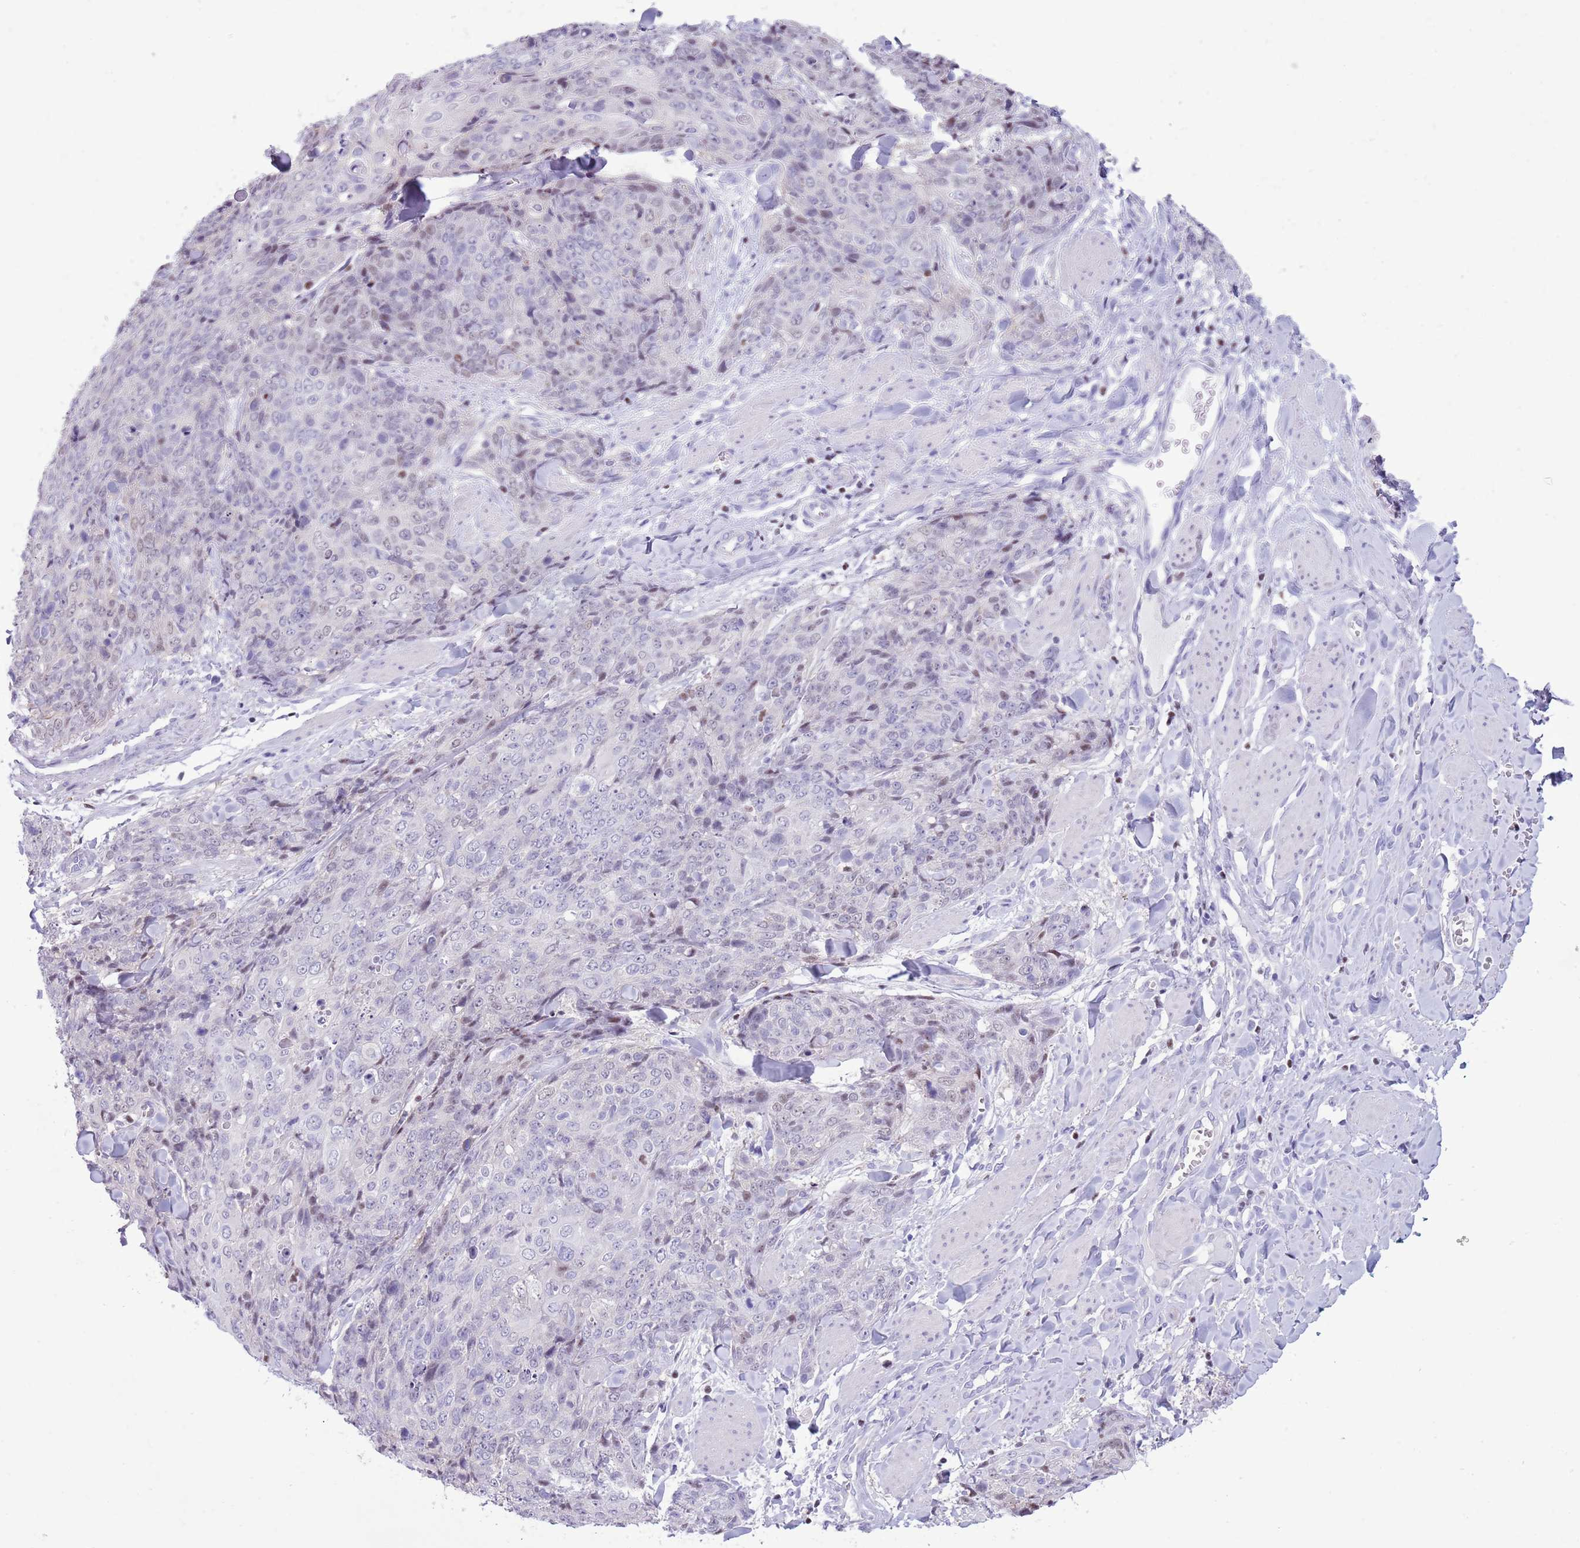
{"staining": {"intensity": "weak", "quantity": "<25%", "location": "nuclear"}, "tissue": "skin cancer", "cell_type": "Tumor cells", "image_type": "cancer", "snomed": [{"axis": "morphology", "description": "Squamous cell carcinoma, NOS"}, {"axis": "topography", "description": "Skin"}, {"axis": "topography", "description": "Vulva"}], "caption": "This micrograph is of skin squamous cell carcinoma stained with immunohistochemistry to label a protein in brown with the nuclei are counter-stained blue. There is no staining in tumor cells.", "gene": "BCL11B", "patient": {"sex": "female", "age": 85}}